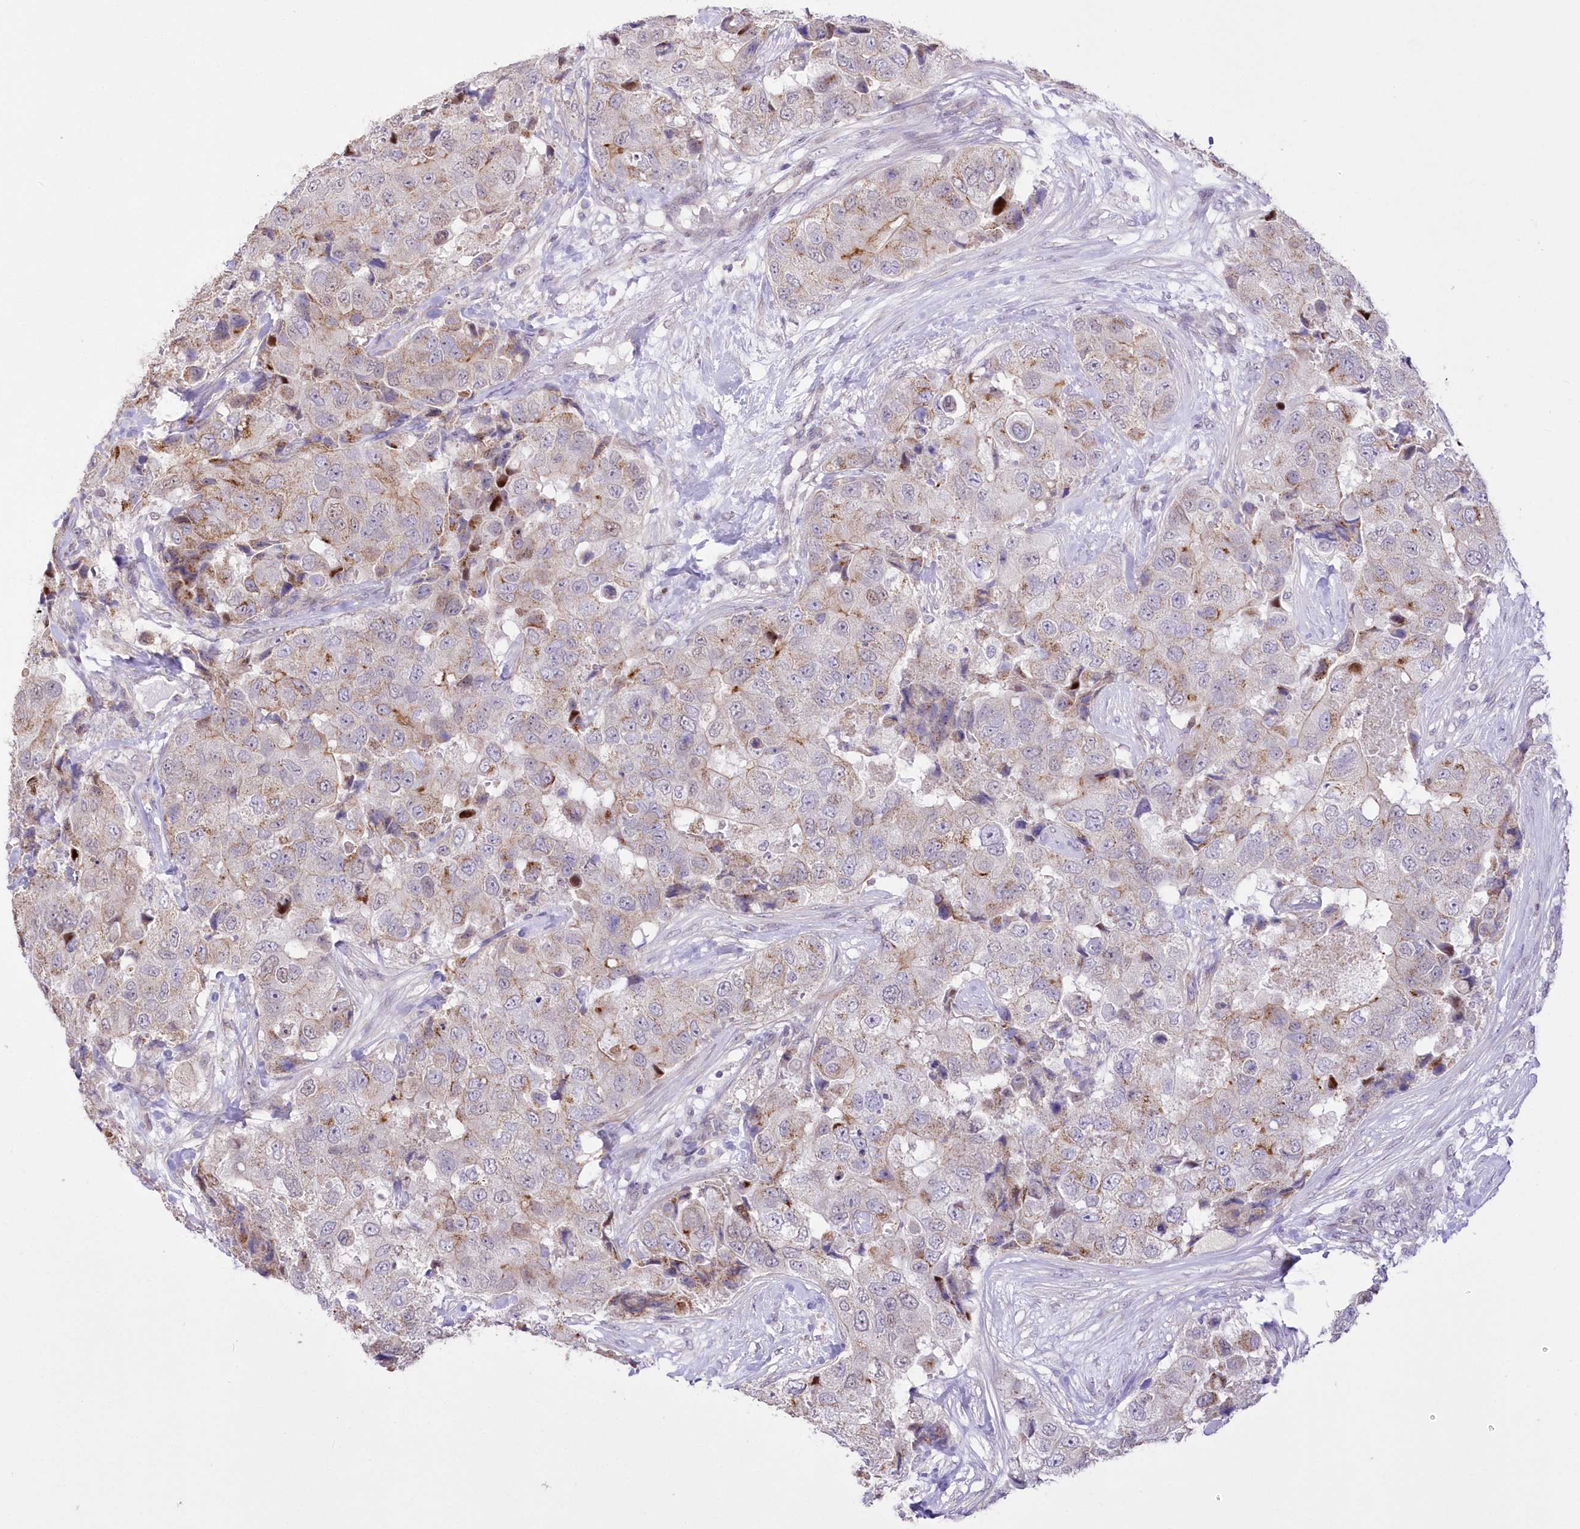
{"staining": {"intensity": "moderate", "quantity": "<25%", "location": "cytoplasmic/membranous"}, "tissue": "breast cancer", "cell_type": "Tumor cells", "image_type": "cancer", "snomed": [{"axis": "morphology", "description": "Duct carcinoma"}, {"axis": "topography", "description": "Breast"}], "caption": "Human breast cancer (infiltrating ductal carcinoma) stained with a brown dye demonstrates moderate cytoplasmic/membranous positive expression in approximately <25% of tumor cells.", "gene": "FAM241B", "patient": {"sex": "female", "age": 62}}